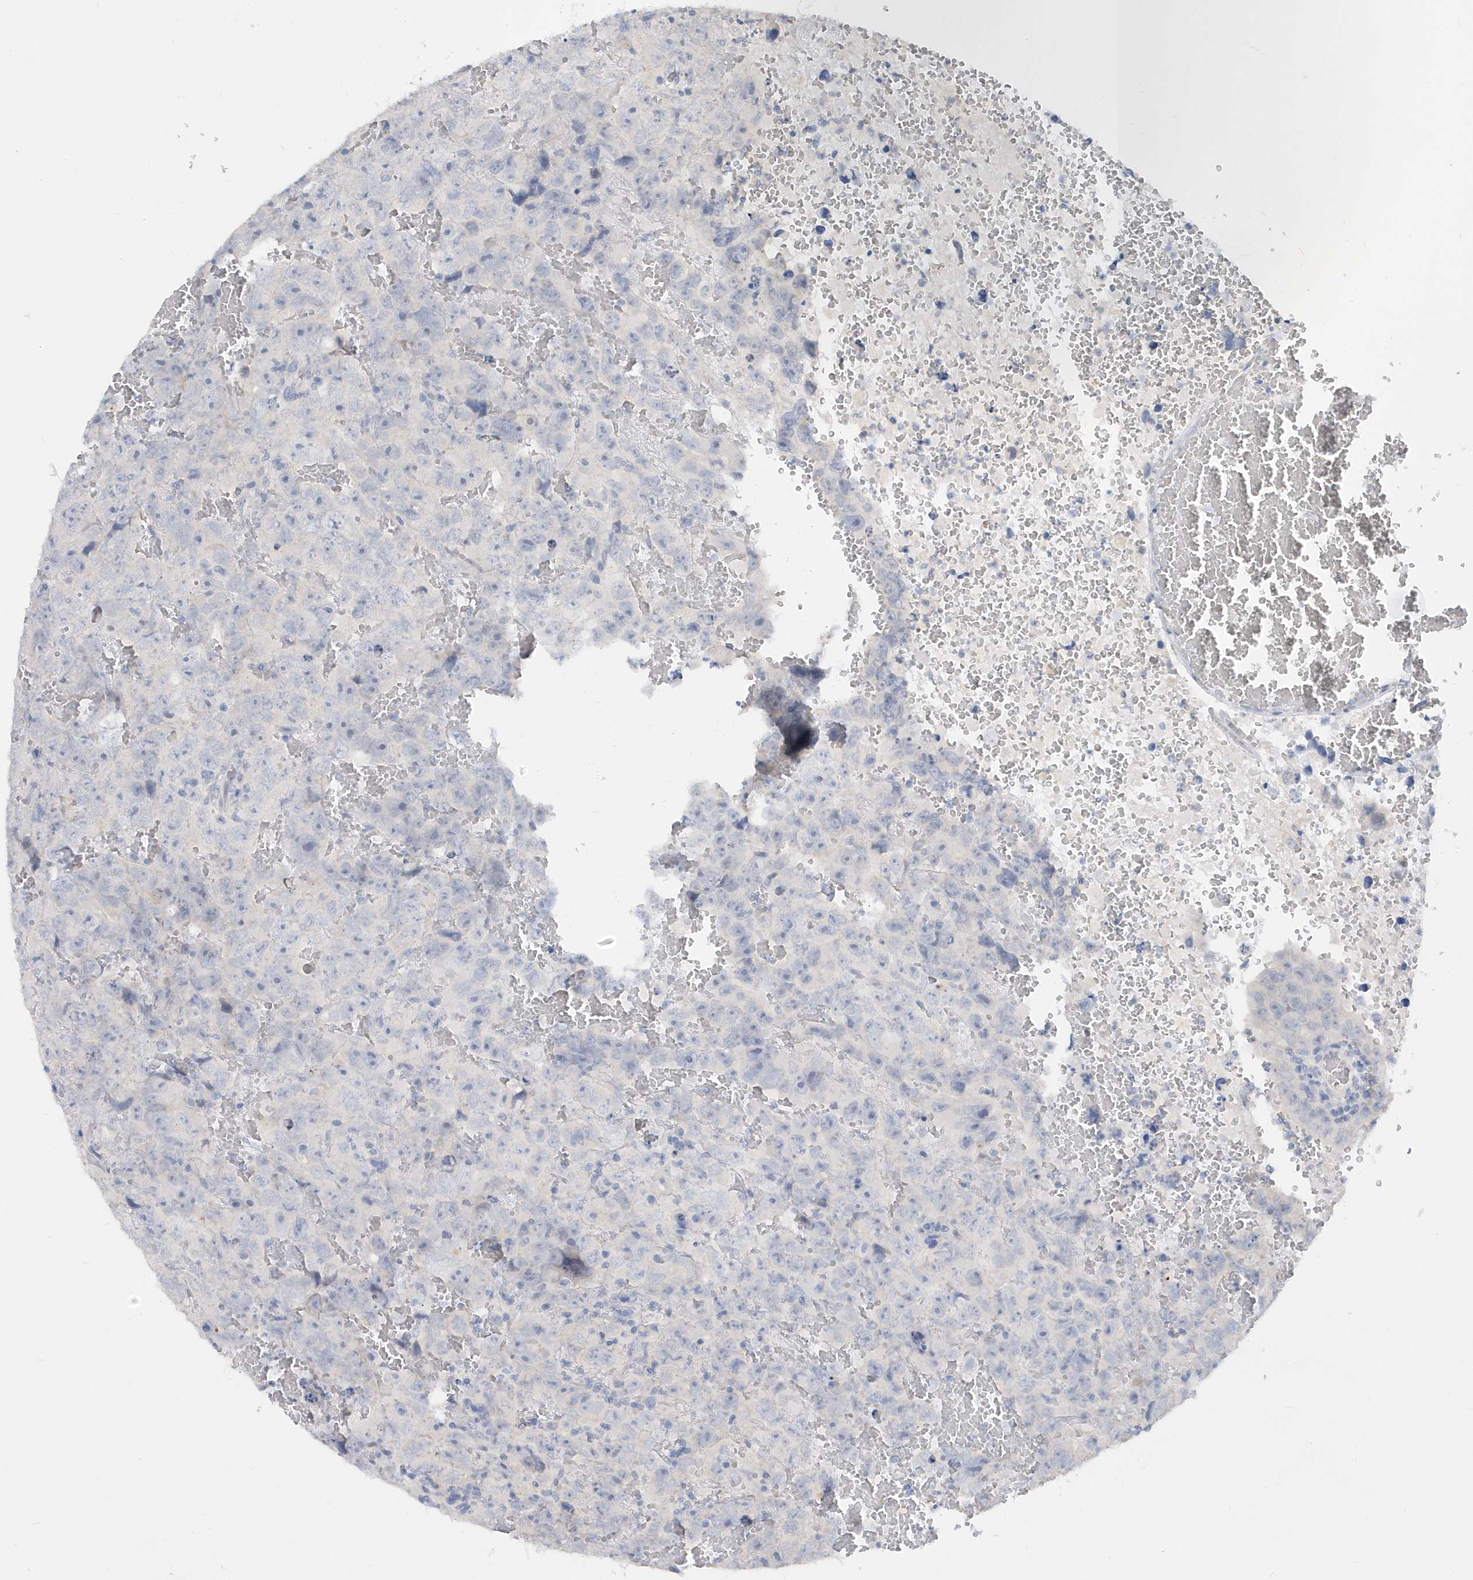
{"staining": {"intensity": "negative", "quantity": "none", "location": "none"}, "tissue": "testis cancer", "cell_type": "Tumor cells", "image_type": "cancer", "snomed": [{"axis": "morphology", "description": "Carcinoma, Embryonal, NOS"}, {"axis": "topography", "description": "Testis"}], "caption": "Embryonal carcinoma (testis) was stained to show a protein in brown. There is no significant staining in tumor cells.", "gene": "RPE", "patient": {"sex": "male", "age": 45}}